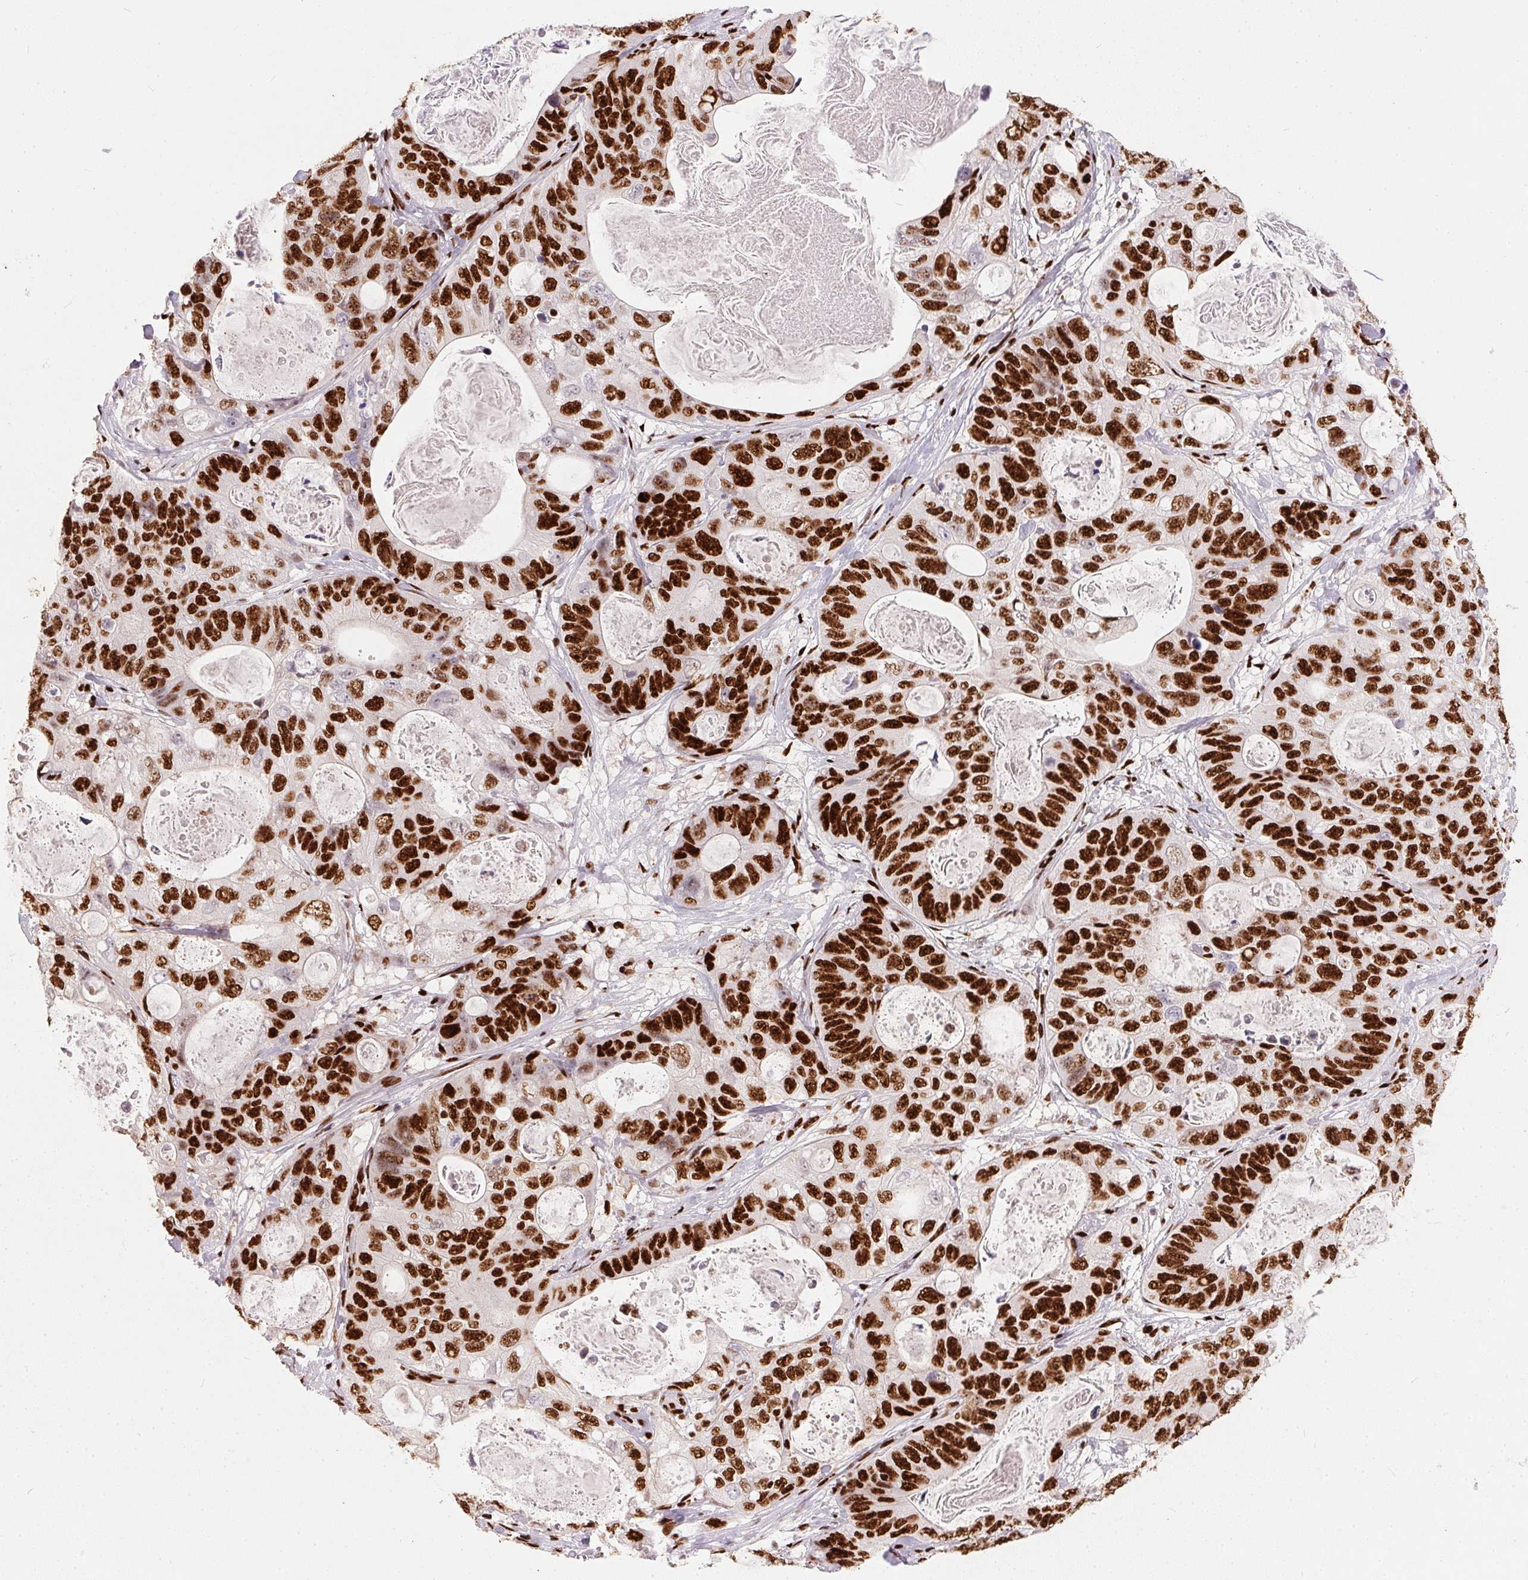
{"staining": {"intensity": "strong", "quantity": ">75%", "location": "nuclear"}, "tissue": "stomach cancer", "cell_type": "Tumor cells", "image_type": "cancer", "snomed": [{"axis": "morphology", "description": "Normal tissue, NOS"}, {"axis": "morphology", "description": "Adenocarcinoma, NOS"}, {"axis": "topography", "description": "Stomach"}], "caption": "Adenocarcinoma (stomach) stained with IHC reveals strong nuclear positivity in approximately >75% of tumor cells.", "gene": "PAGE3", "patient": {"sex": "female", "age": 89}}